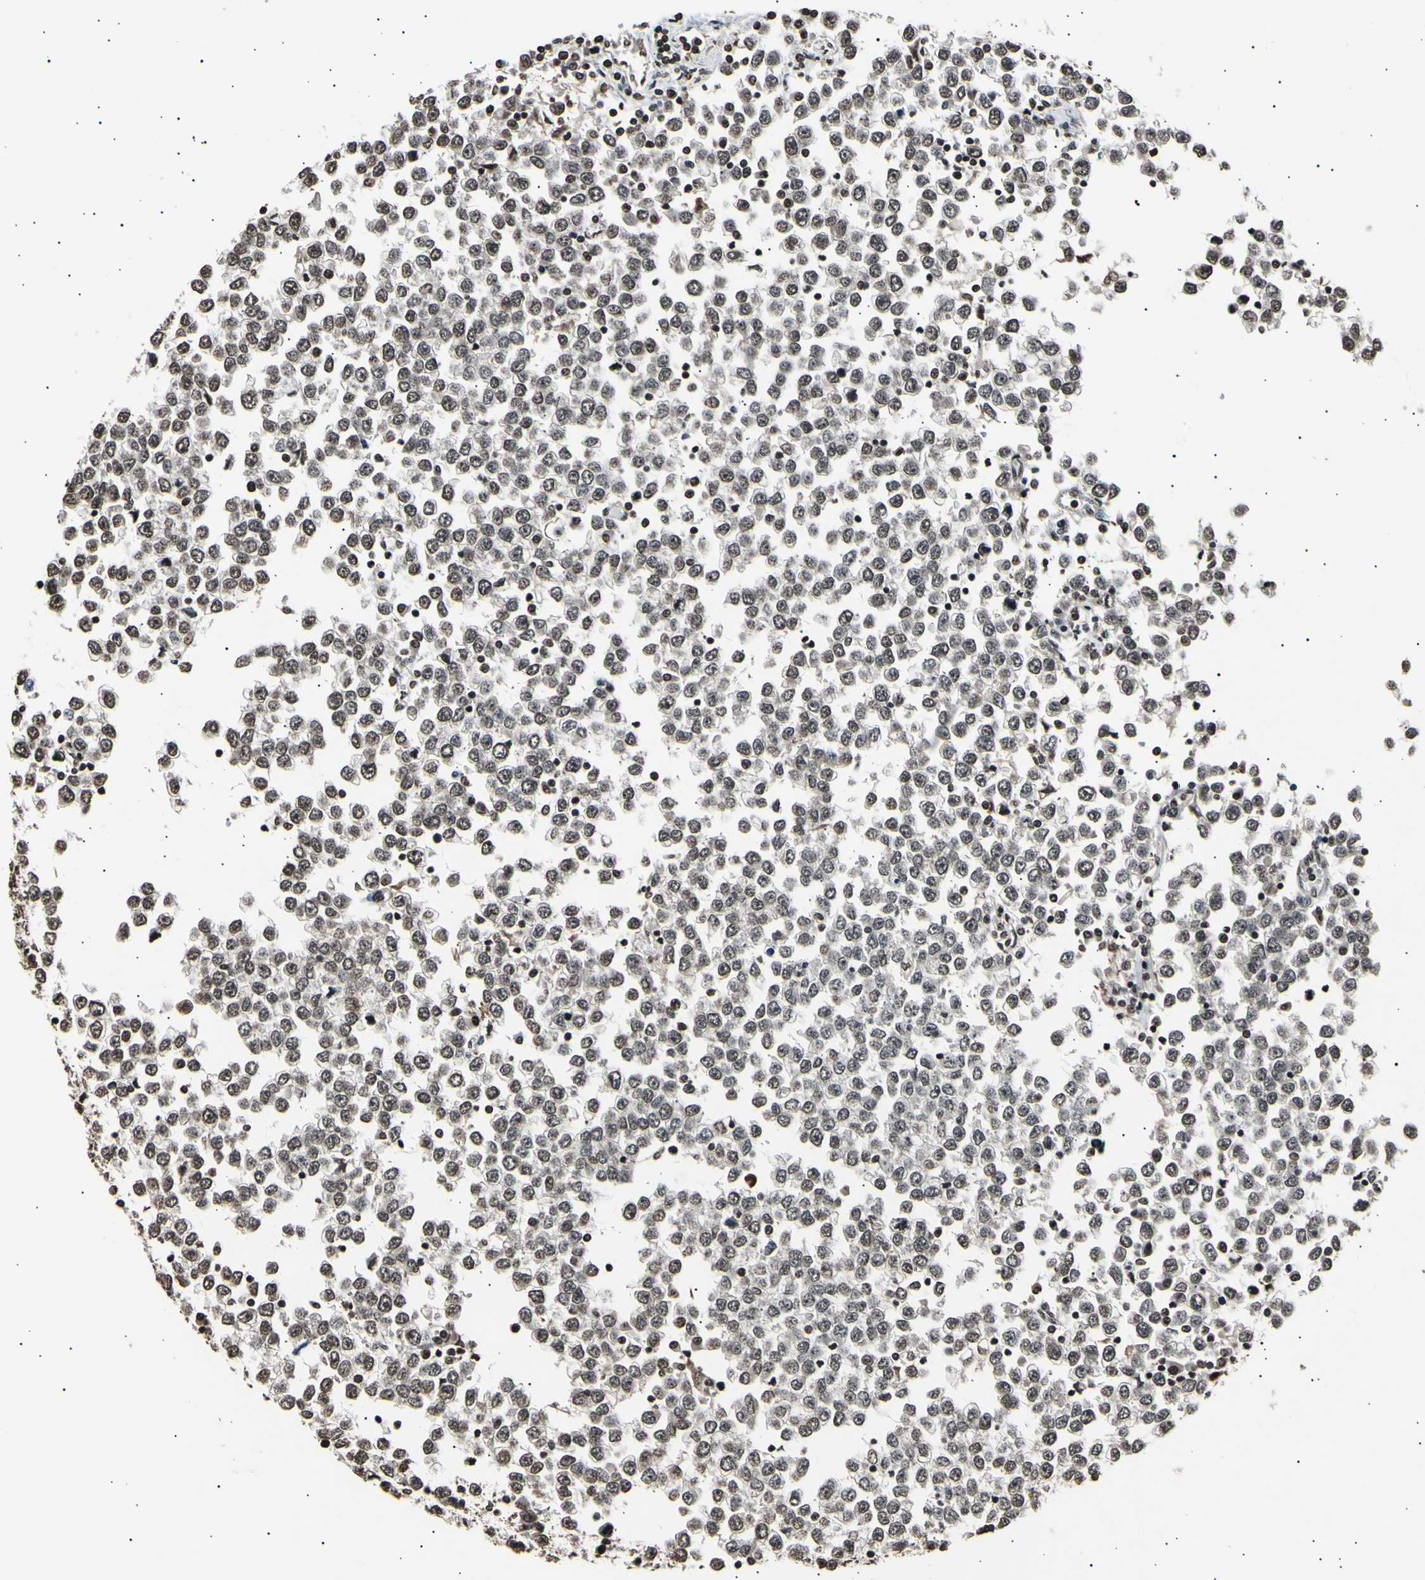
{"staining": {"intensity": "moderate", "quantity": ">75%", "location": "cytoplasmic/membranous,nuclear"}, "tissue": "testis cancer", "cell_type": "Tumor cells", "image_type": "cancer", "snomed": [{"axis": "morphology", "description": "Seminoma, NOS"}, {"axis": "topography", "description": "Testis"}], "caption": "Testis cancer was stained to show a protein in brown. There is medium levels of moderate cytoplasmic/membranous and nuclear expression in approximately >75% of tumor cells.", "gene": "ANAPC7", "patient": {"sex": "male", "age": 65}}